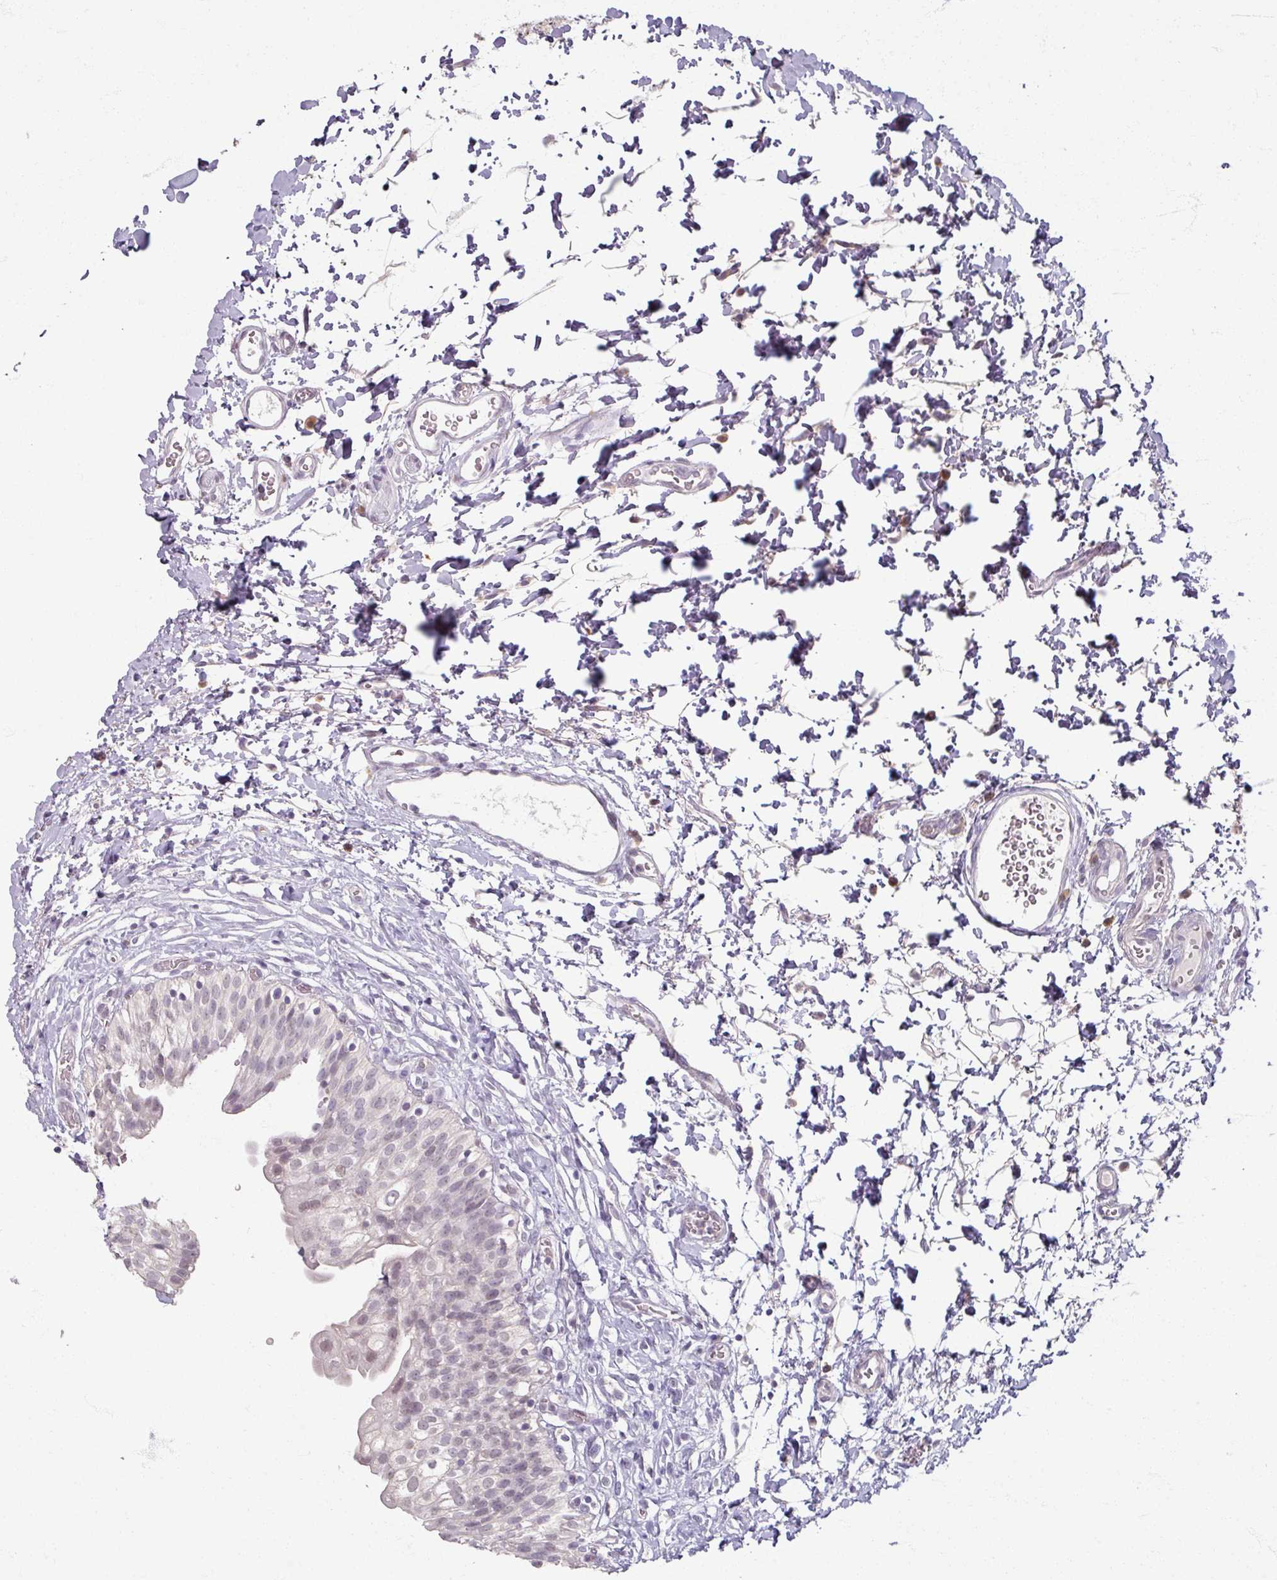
{"staining": {"intensity": "weak", "quantity": "<25%", "location": "nuclear"}, "tissue": "urinary bladder", "cell_type": "Urothelial cells", "image_type": "normal", "snomed": [{"axis": "morphology", "description": "Normal tissue, NOS"}, {"axis": "topography", "description": "Urinary bladder"}], "caption": "High power microscopy image of an immunohistochemistry (IHC) image of normal urinary bladder, revealing no significant positivity in urothelial cells. (Brightfield microscopy of DAB immunohistochemistry at high magnification).", "gene": "SOX11", "patient": {"sex": "male", "age": 51}}